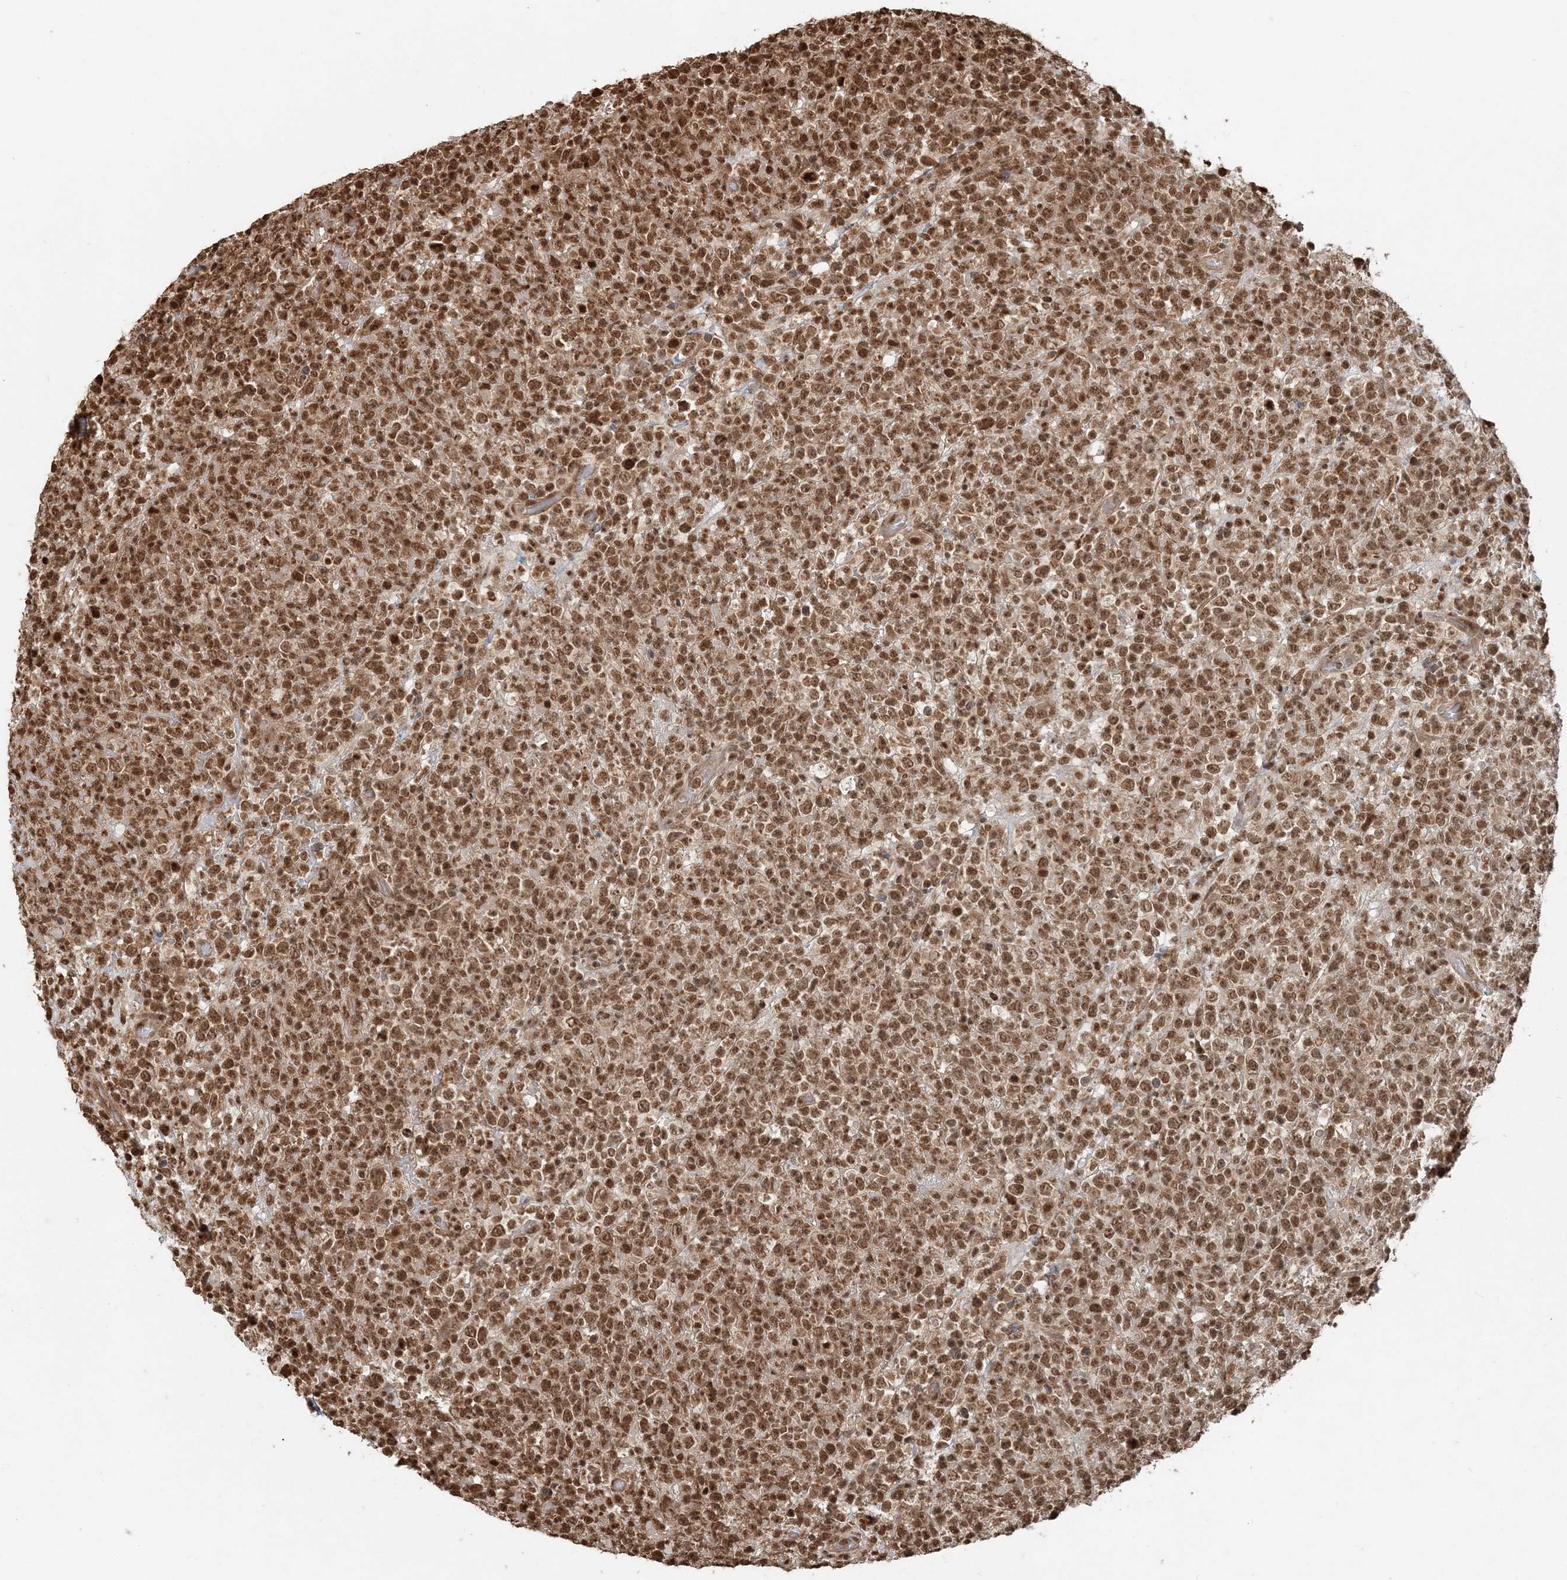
{"staining": {"intensity": "moderate", "quantity": ">75%", "location": "nuclear"}, "tissue": "lymphoma", "cell_type": "Tumor cells", "image_type": "cancer", "snomed": [{"axis": "morphology", "description": "Malignant lymphoma, non-Hodgkin's type, High grade"}, {"axis": "topography", "description": "Colon"}], "caption": "Brown immunohistochemical staining in high-grade malignant lymphoma, non-Hodgkin's type demonstrates moderate nuclear staining in about >75% of tumor cells. Ihc stains the protein of interest in brown and the nuclei are stained blue.", "gene": "ARHGAP35", "patient": {"sex": "female", "age": 53}}